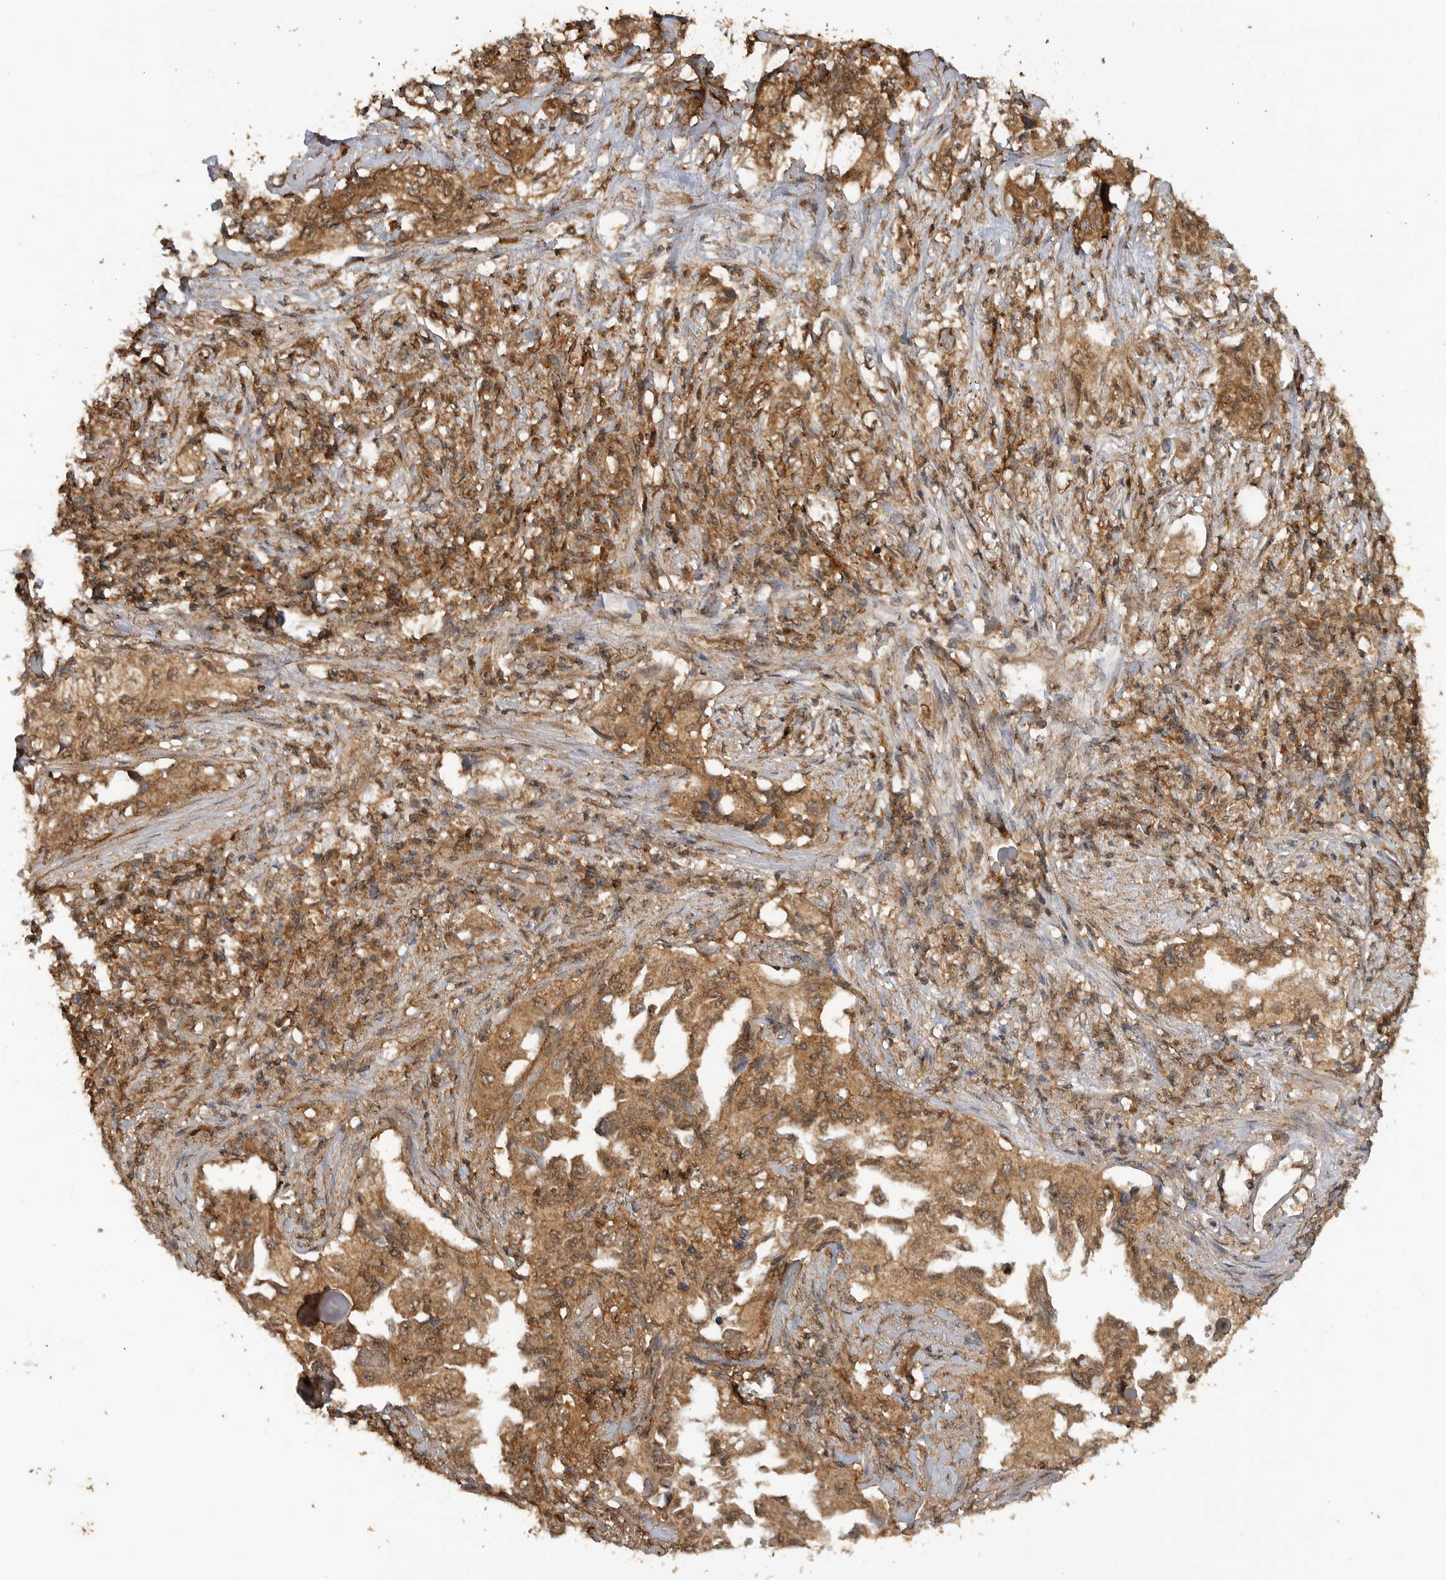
{"staining": {"intensity": "moderate", "quantity": ">75%", "location": "cytoplasmic/membranous"}, "tissue": "lung cancer", "cell_type": "Tumor cells", "image_type": "cancer", "snomed": [{"axis": "morphology", "description": "Adenocarcinoma, NOS"}, {"axis": "topography", "description": "Lung"}], "caption": "Adenocarcinoma (lung) stained with immunohistochemistry displays moderate cytoplasmic/membranous staining in approximately >75% of tumor cells.", "gene": "ICOSLG", "patient": {"sex": "female", "age": 51}}